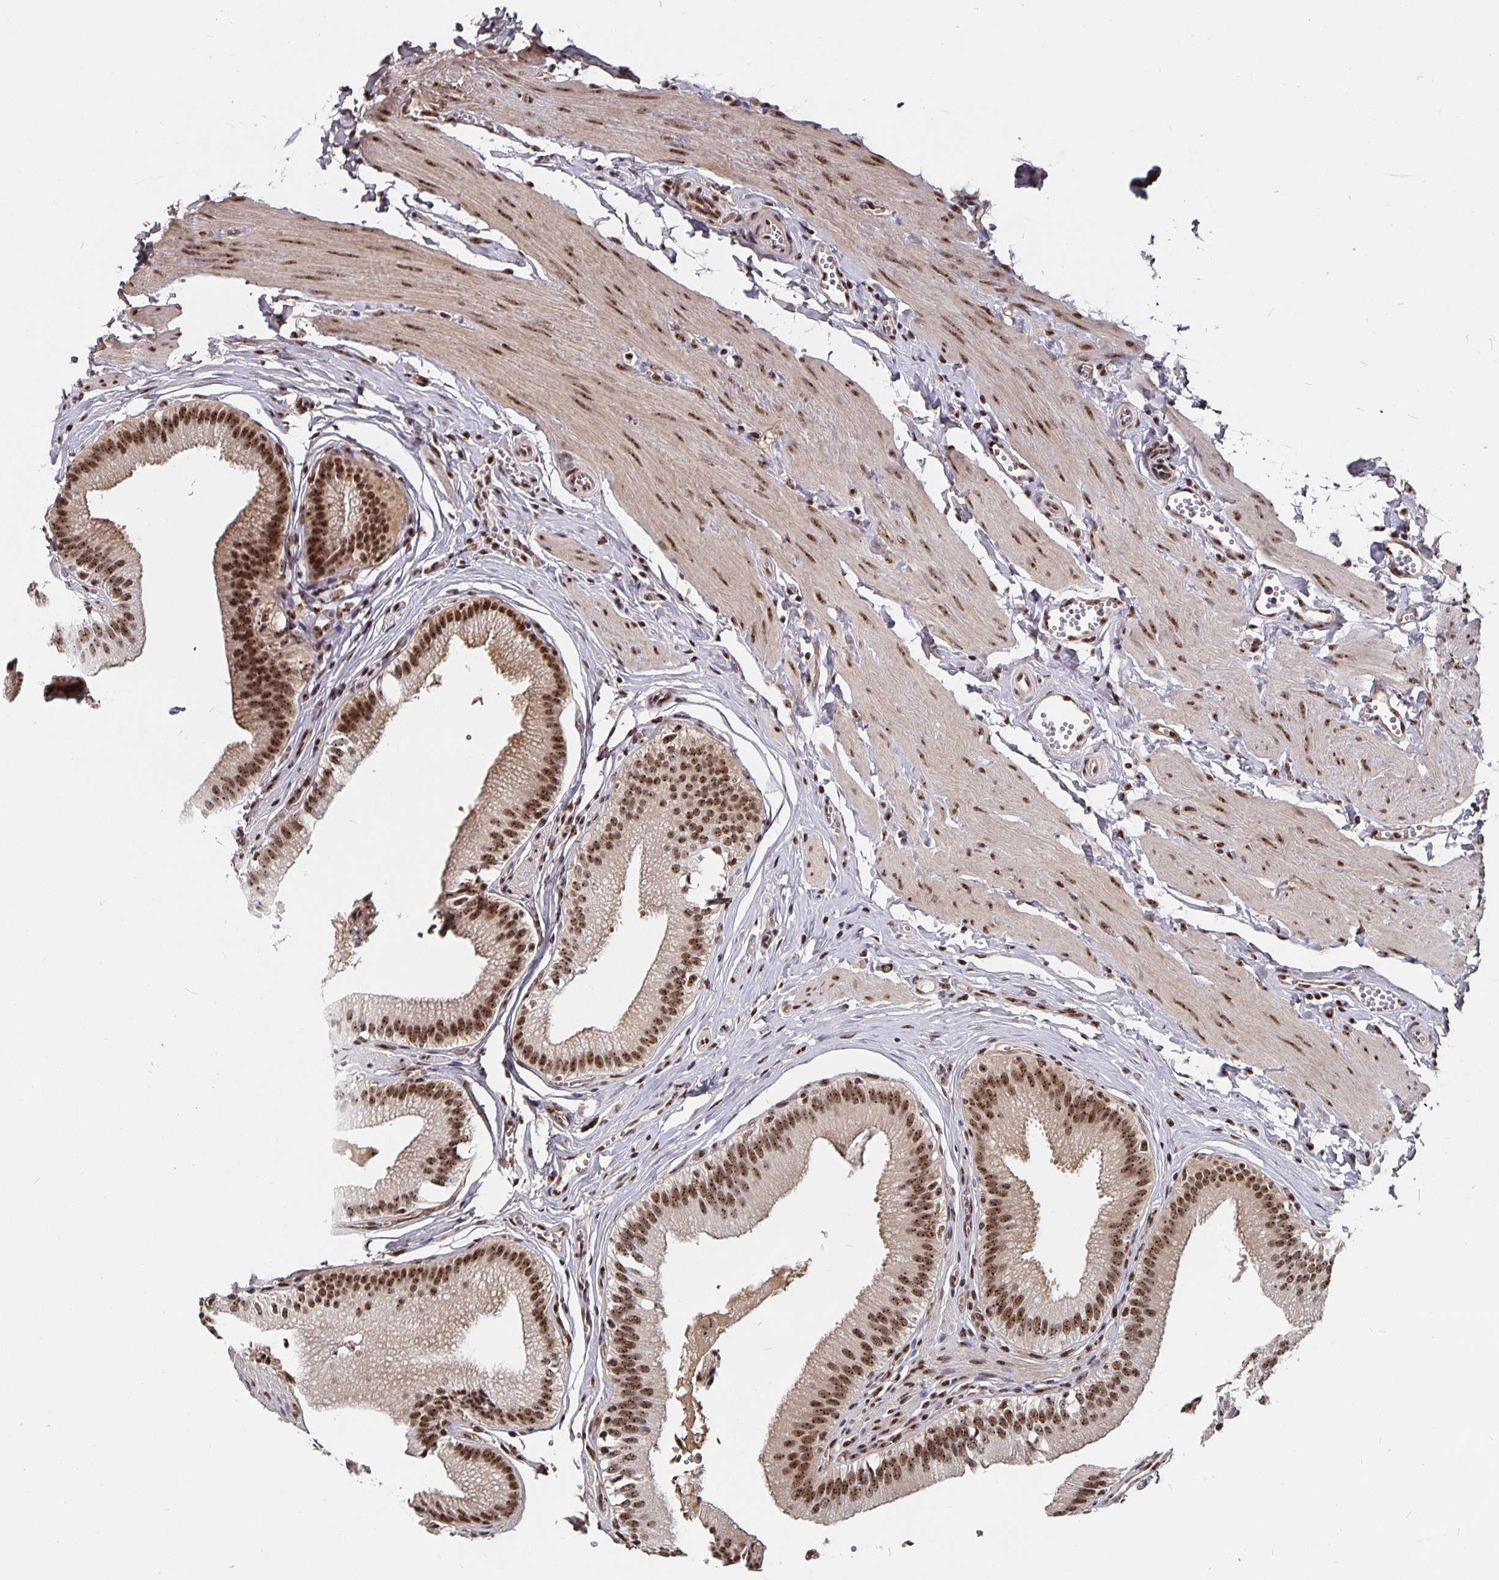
{"staining": {"intensity": "strong", "quantity": ">75%", "location": "nuclear"}, "tissue": "gallbladder", "cell_type": "Glandular cells", "image_type": "normal", "snomed": [{"axis": "morphology", "description": "Normal tissue, NOS"}, {"axis": "topography", "description": "Gallbladder"}, {"axis": "topography", "description": "Peripheral nerve tissue"}], "caption": "The photomicrograph displays staining of benign gallbladder, revealing strong nuclear protein positivity (brown color) within glandular cells. (DAB IHC, brown staining for protein, blue staining for nuclei).", "gene": "LAS1L", "patient": {"sex": "male", "age": 17}}